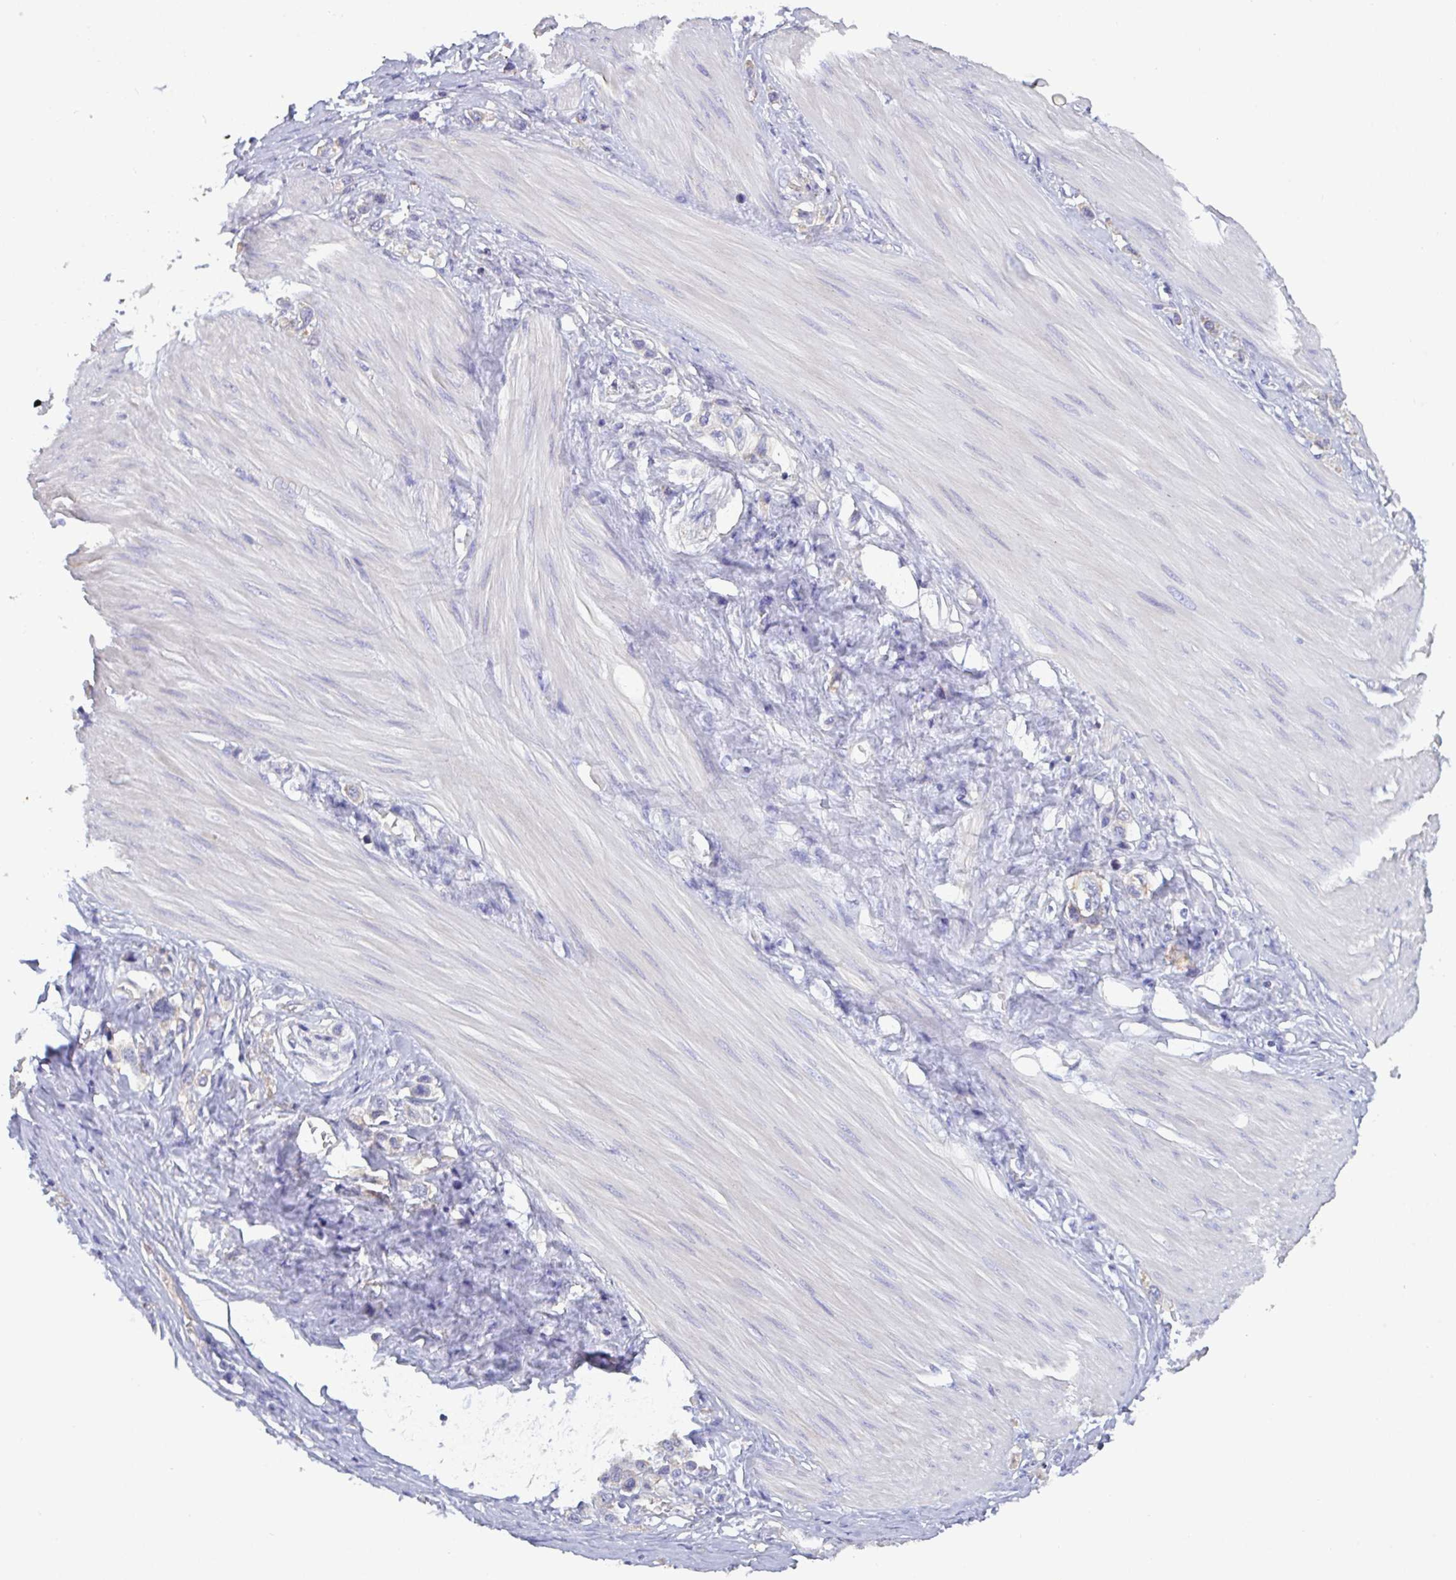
{"staining": {"intensity": "negative", "quantity": "none", "location": "none"}, "tissue": "stomach cancer", "cell_type": "Tumor cells", "image_type": "cancer", "snomed": [{"axis": "morphology", "description": "Adenocarcinoma, NOS"}, {"axis": "topography", "description": "Stomach"}], "caption": "The photomicrograph exhibits no significant expression in tumor cells of stomach cancer.", "gene": "SLC66A1", "patient": {"sex": "female", "age": 65}}